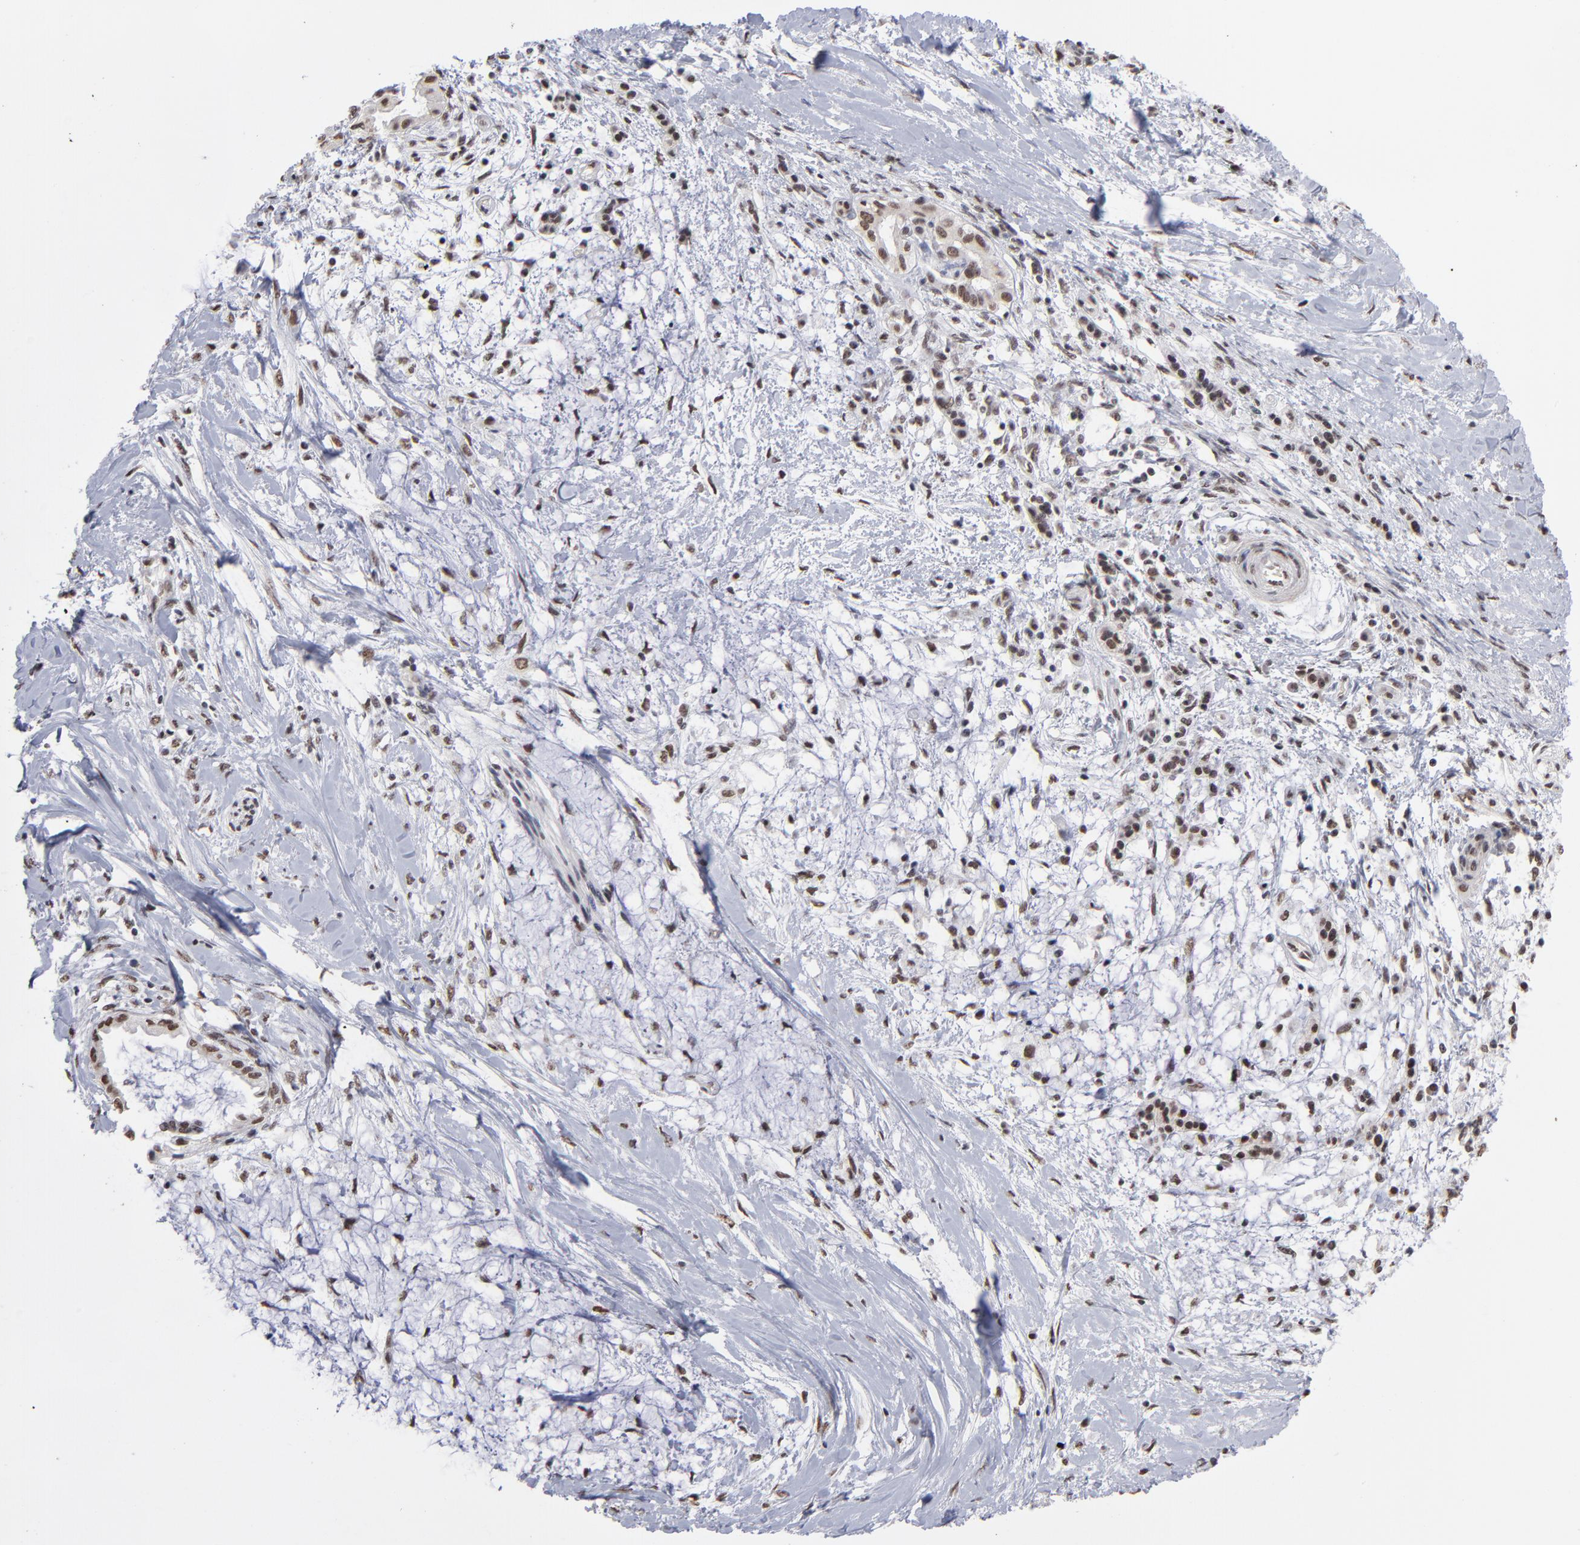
{"staining": {"intensity": "moderate", "quantity": ">75%", "location": "nuclear"}, "tissue": "pancreatic cancer", "cell_type": "Tumor cells", "image_type": "cancer", "snomed": [{"axis": "morphology", "description": "Adenocarcinoma, NOS"}, {"axis": "topography", "description": "Pancreas"}], "caption": "Adenocarcinoma (pancreatic) tissue displays moderate nuclear positivity in about >75% of tumor cells", "gene": "ZNF3", "patient": {"sex": "female", "age": 64}}